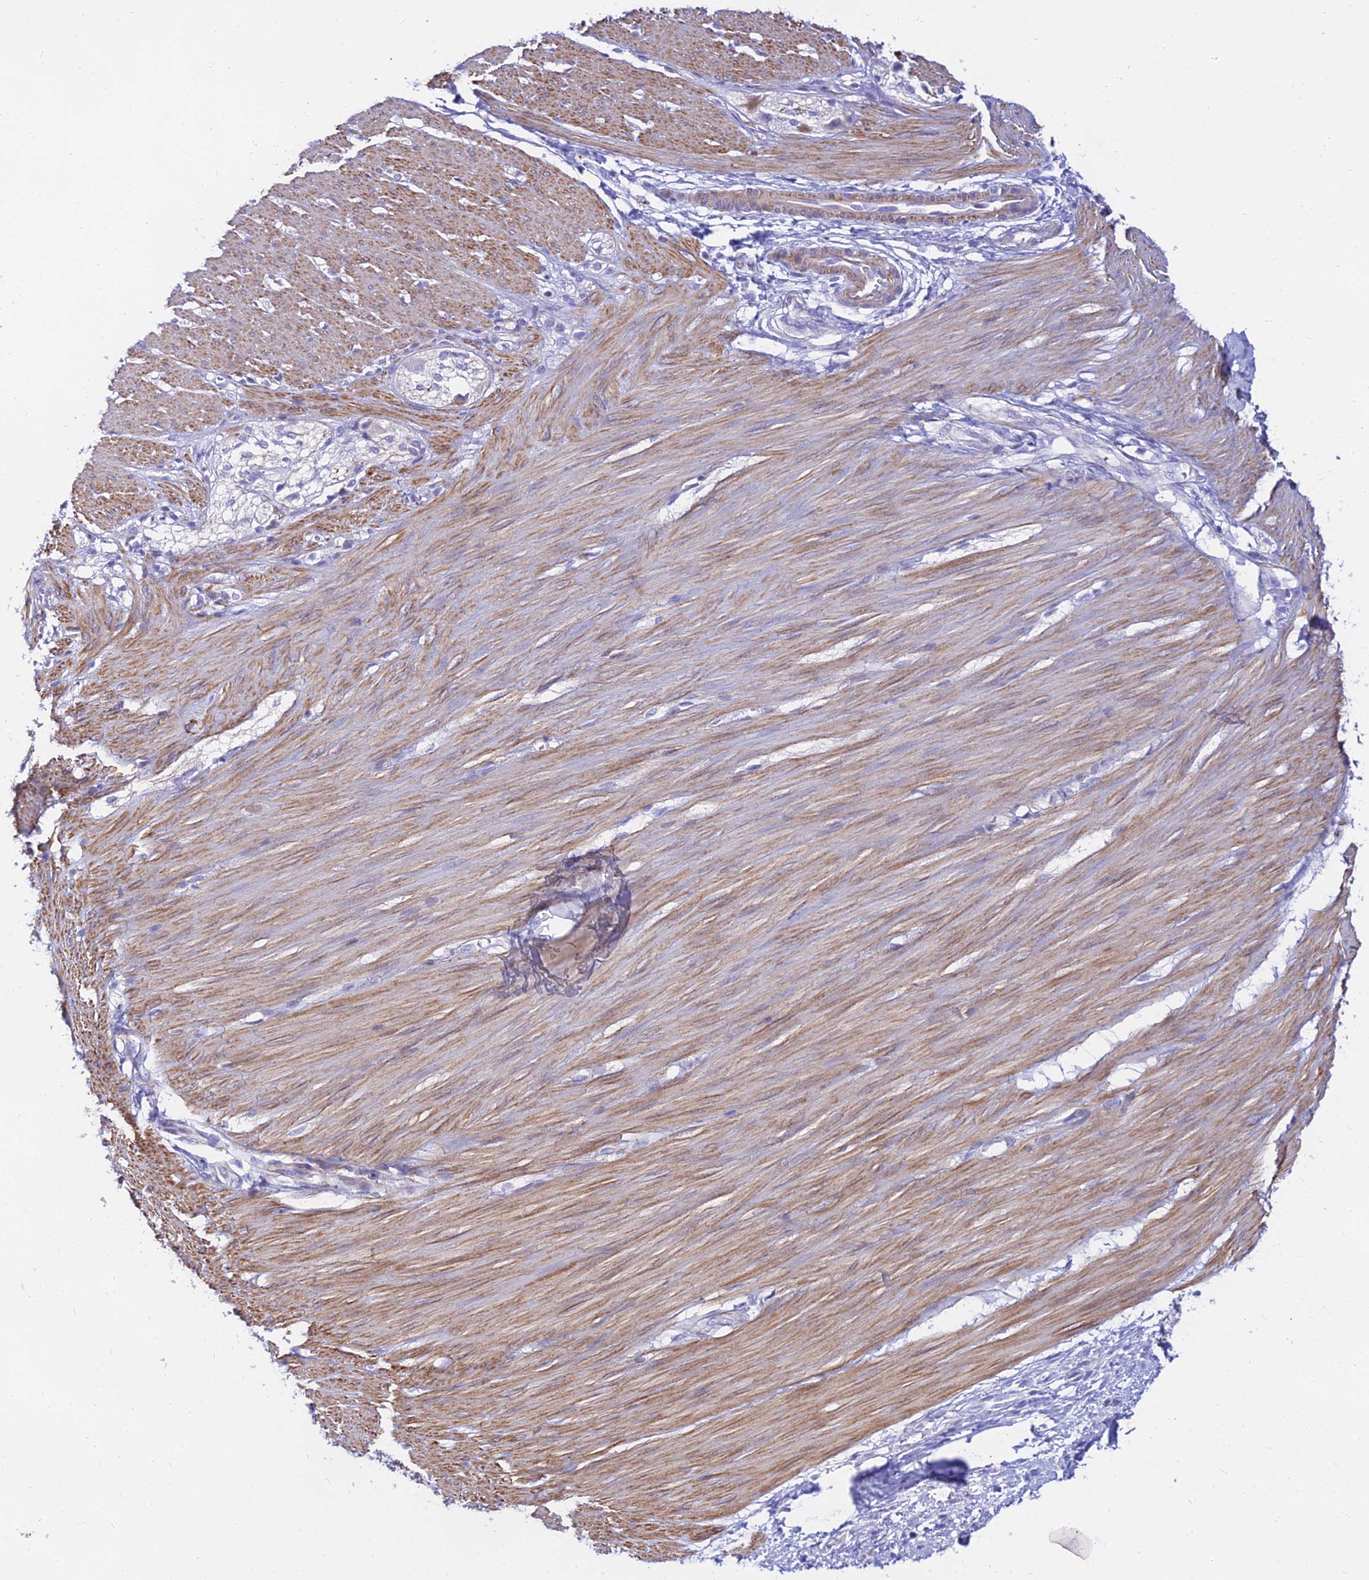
{"staining": {"intensity": "moderate", "quantity": ">75%", "location": "cytoplasmic/membranous"}, "tissue": "smooth muscle", "cell_type": "Smooth muscle cells", "image_type": "normal", "snomed": [{"axis": "morphology", "description": "Normal tissue, NOS"}, {"axis": "morphology", "description": "Adenocarcinoma, NOS"}, {"axis": "topography", "description": "Colon"}, {"axis": "topography", "description": "Peripheral nerve tissue"}], "caption": "Protein analysis of unremarkable smooth muscle shows moderate cytoplasmic/membranous positivity in about >75% of smooth muscle cells. Using DAB (brown) and hematoxylin (blue) stains, captured at high magnification using brightfield microscopy.", "gene": "DLX1", "patient": {"sex": "male", "age": 14}}